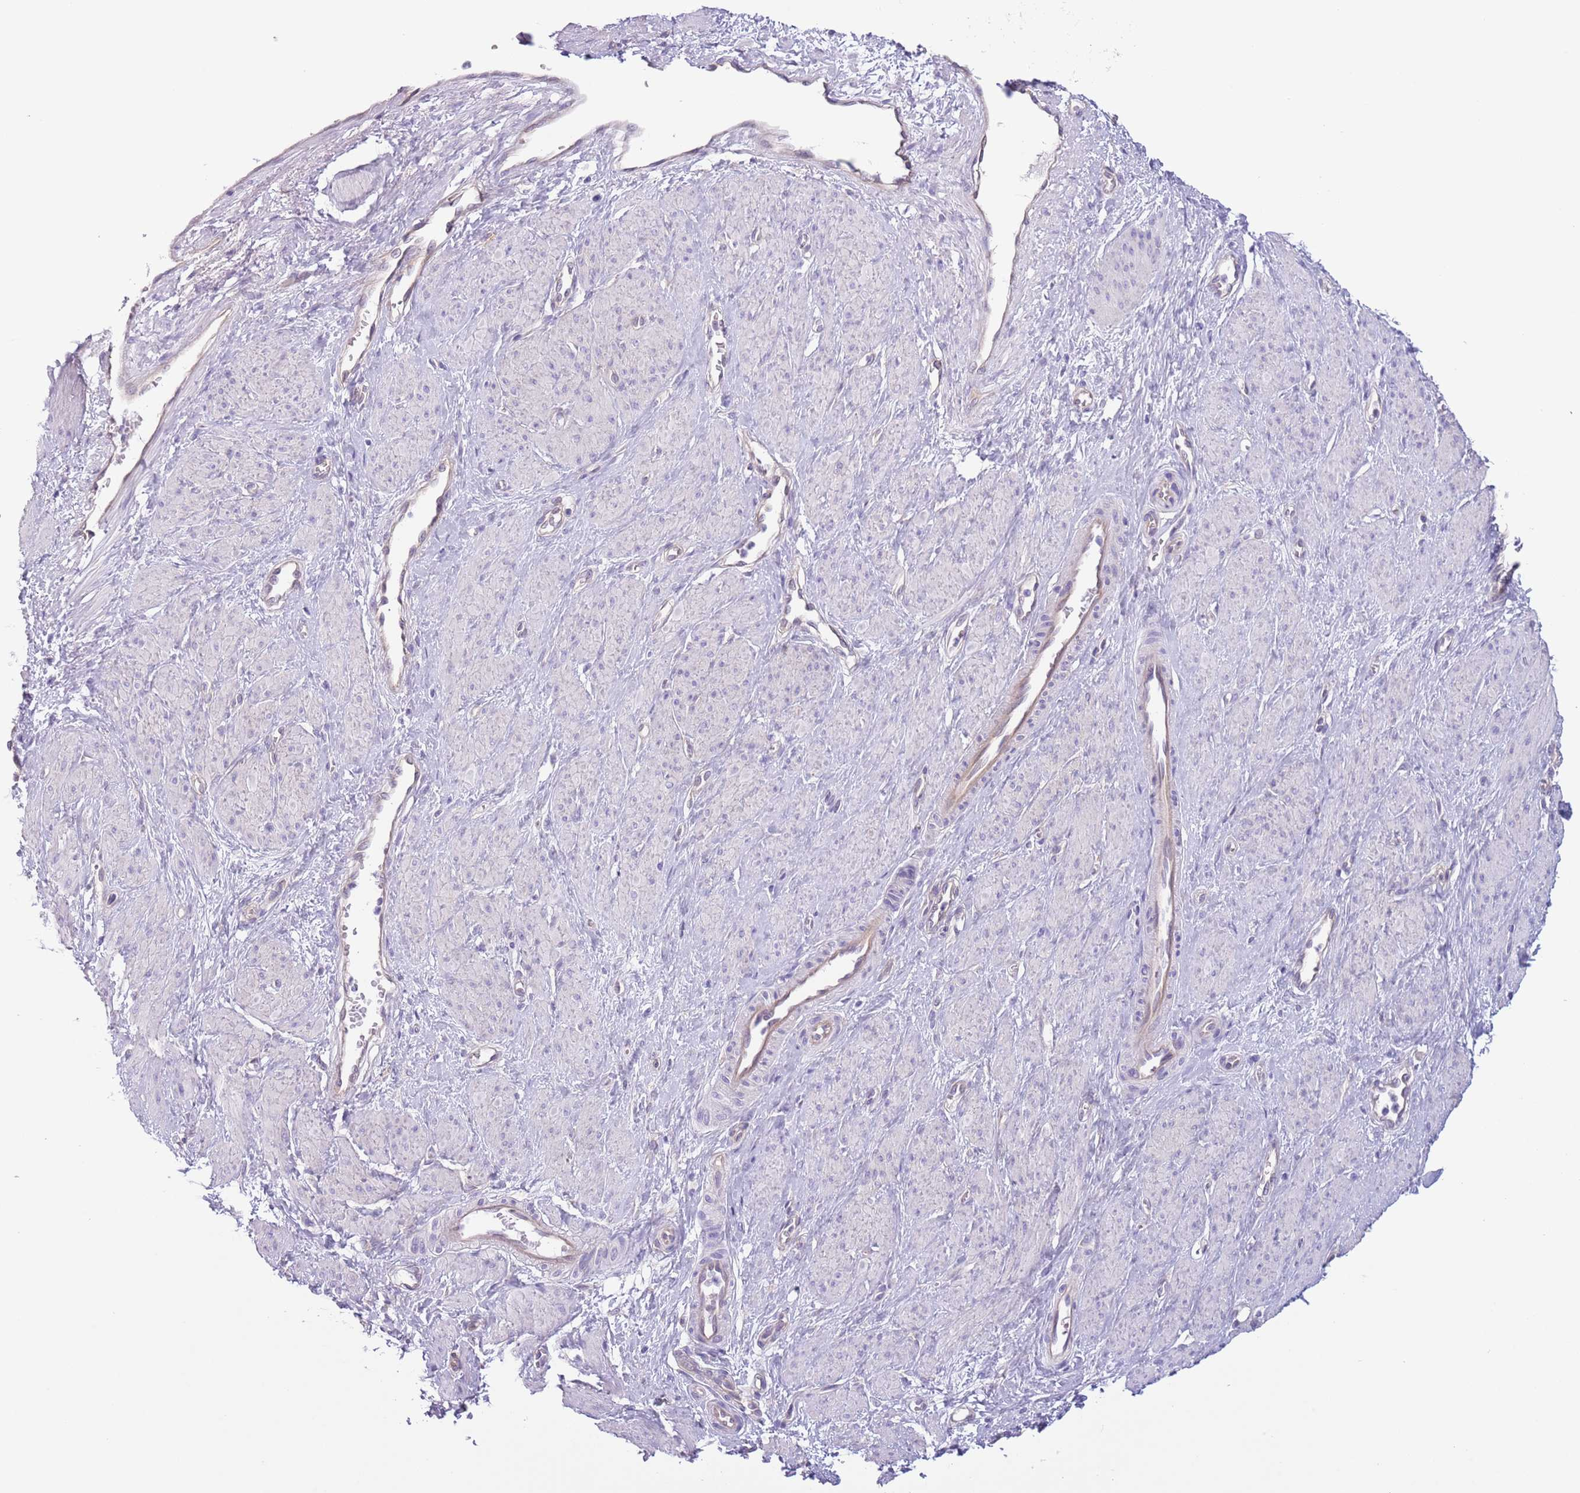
{"staining": {"intensity": "negative", "quantity": "none", "location": "none"}, "tissue": "smooth muscle", "cell_type": "Smooth muscle cells", "image_type": "normal", "snomed": [{"axis": "morphology", "description": "Normal tissue, NOS"}, {"axis": "topography", "description": "Smooth muscle"}, {"axis": "topography", "description": "Uterus"}], "caption": "Smooth muscle stained for a protein using immunohistochemistry exhibits no staining smooth muscle cells.", "gene": "RBP3", "patient": {"sex": "female", "age": 39}}